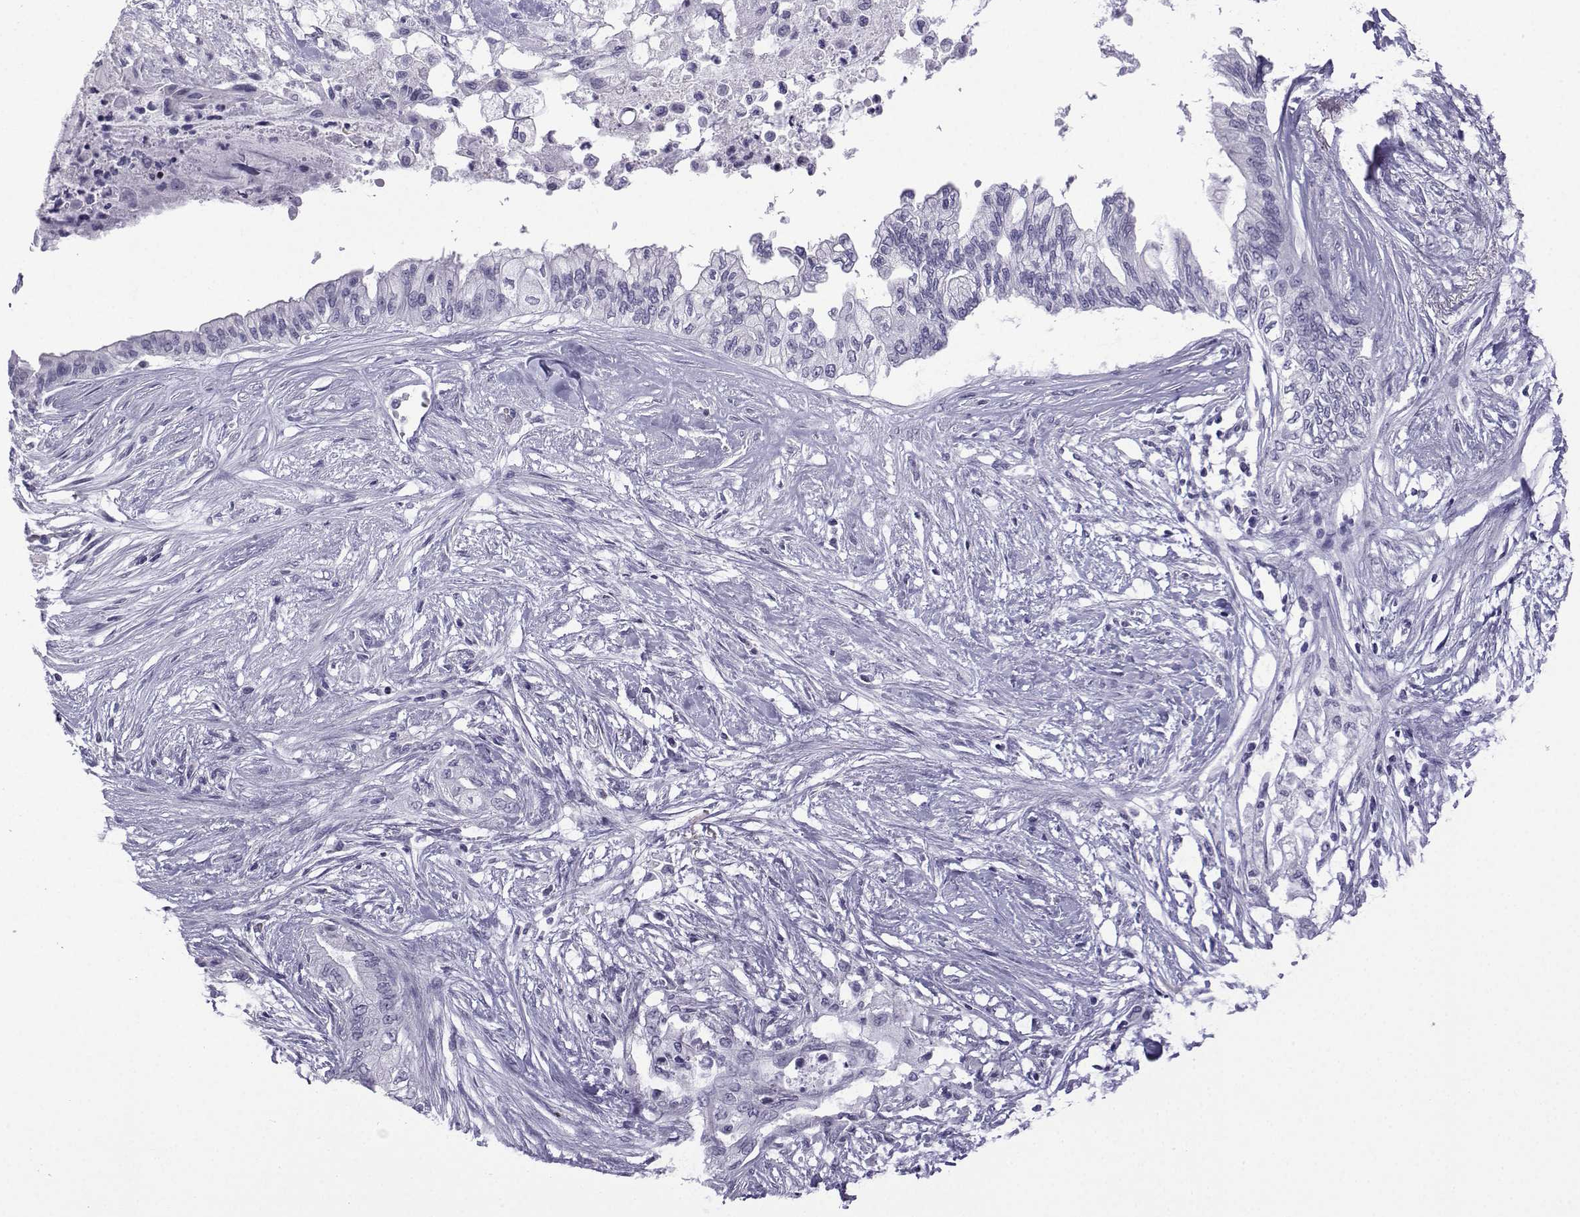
{"staining": {"intensity": "negative", "quantity": "none", "location": "none"}, "tissue": "pancreatic cancer", "cell_type": "Tumor cells", "image_type": "cancer", "snomed": [{"axis": "morphology", "description": "Normal tissue, NOS"}, {"axis": "morphology", "description": "Adenocarcinoma, NOS"}, {"axis": "topography", "description": "Pancreas"}, {"axis": "topography", "description": "Duodenum"}], "caption": "High magnification brightfield microscopy of pancreatic cancer stained with DAB (3,3'-diaminobenzidine) (brown) and counterstained with hematoxylin (blue): tumor cells show no significant staining. Brightfield microscopy of IHC stained with DAB (3,3'-diaminobenzidine) (brown) and hematoxylin (blue), captured at high magnification.", "gene": "MRGBP", "patient": {"sex": "female", "age": 60}}